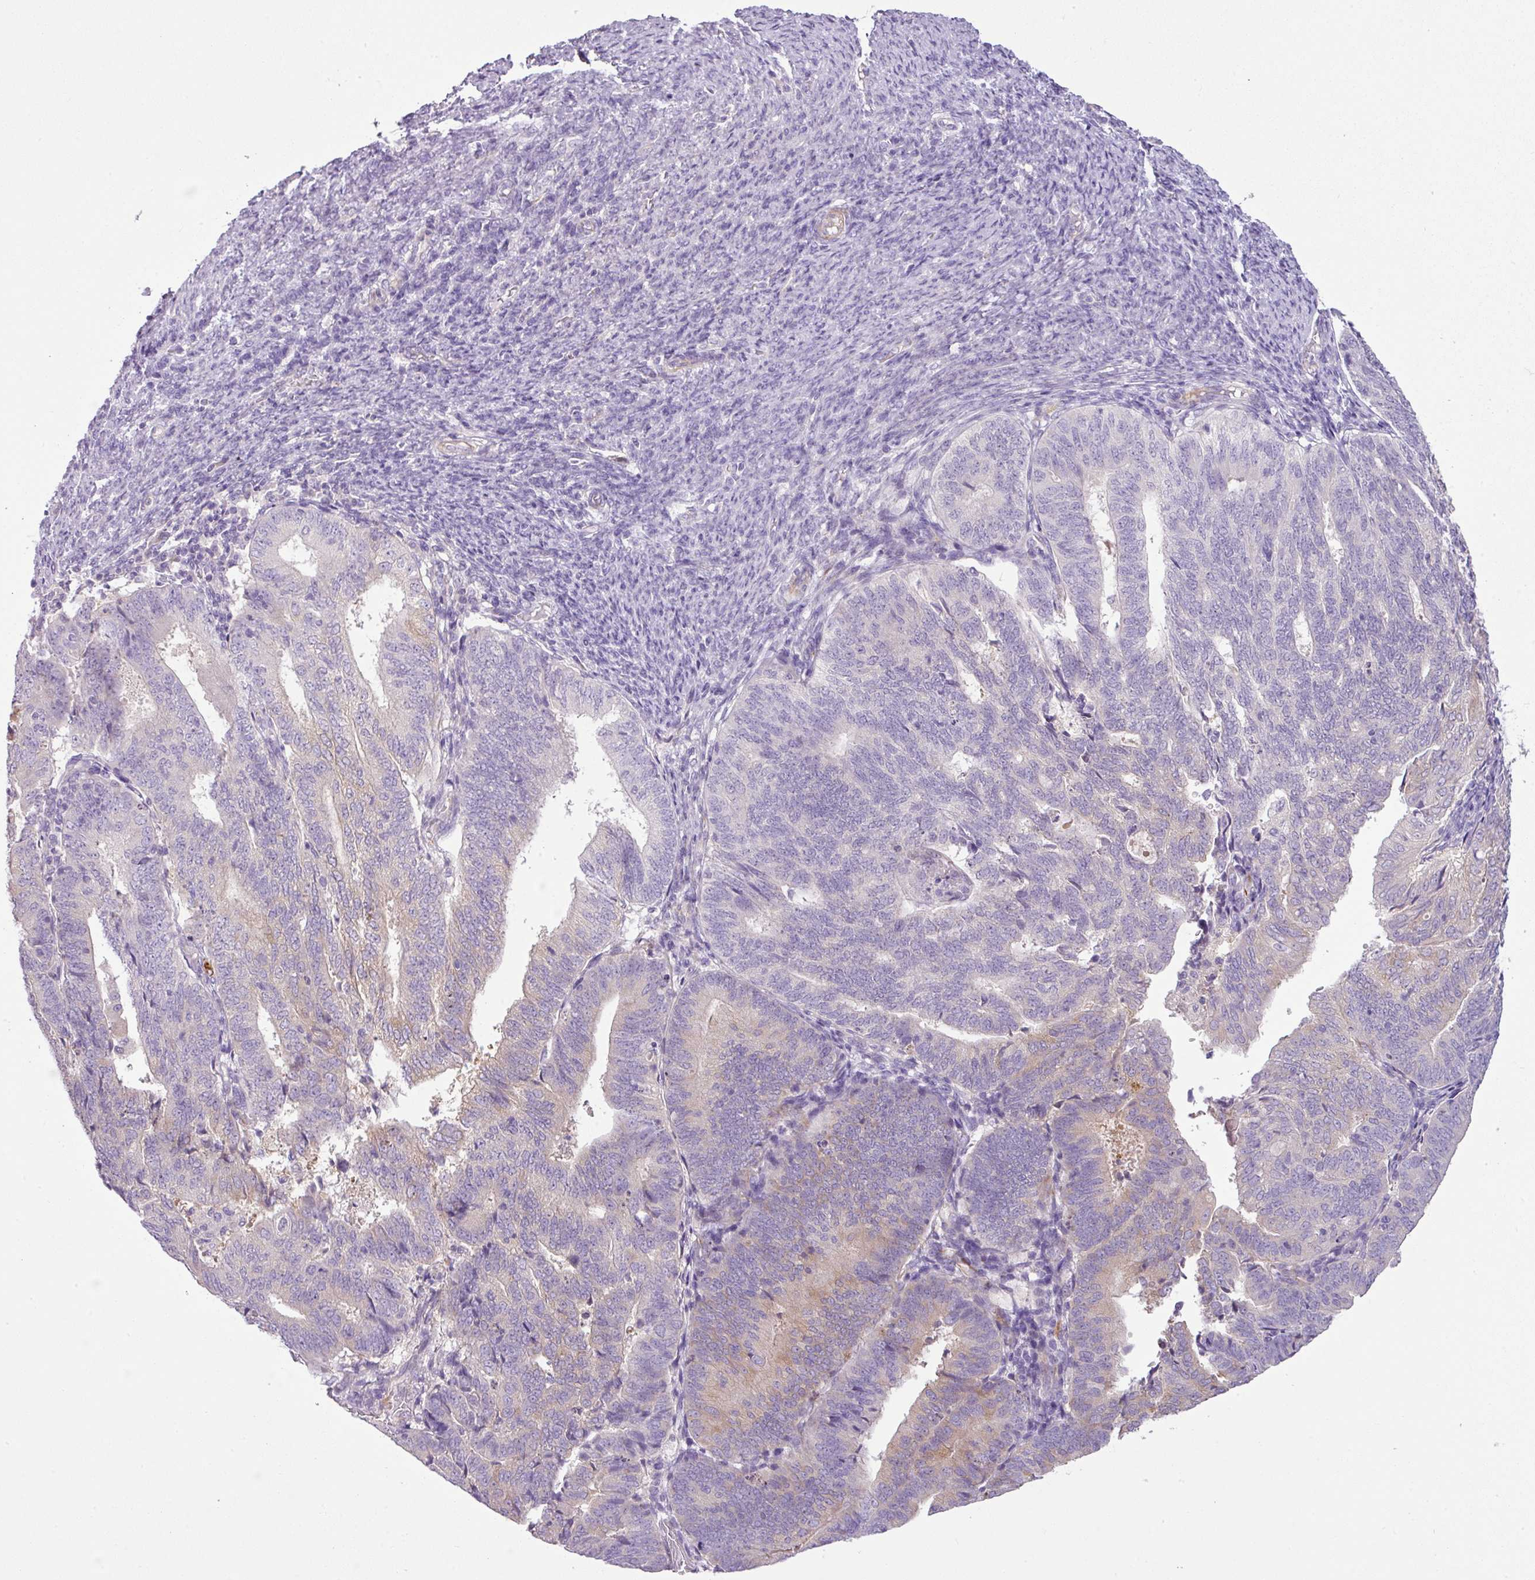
{"staining": {"intensity": "weak", "quantity": "<25%", "location": "cytoplasmic/membranous"}, "tissue": "endometrial cancer", "cell_type": "Tumor cells", "image_type": "cancer", "snomed": [{"axis": "morphology", "description": "Adenocarcinoma, NOS"}, {"axis": "topography", "description": "Endometrium"}], "caption": "High magnification brightfield microscopy of adenocarcinoma (endometrial) stained with DAB (3,3'-diaminobenzidine) (brown) and counterstained with hematoxylin (blue): tumor cells show no significant expression.", "gene": "ENSG00000273748", "patient": {"sex": "female", "age": 70}}